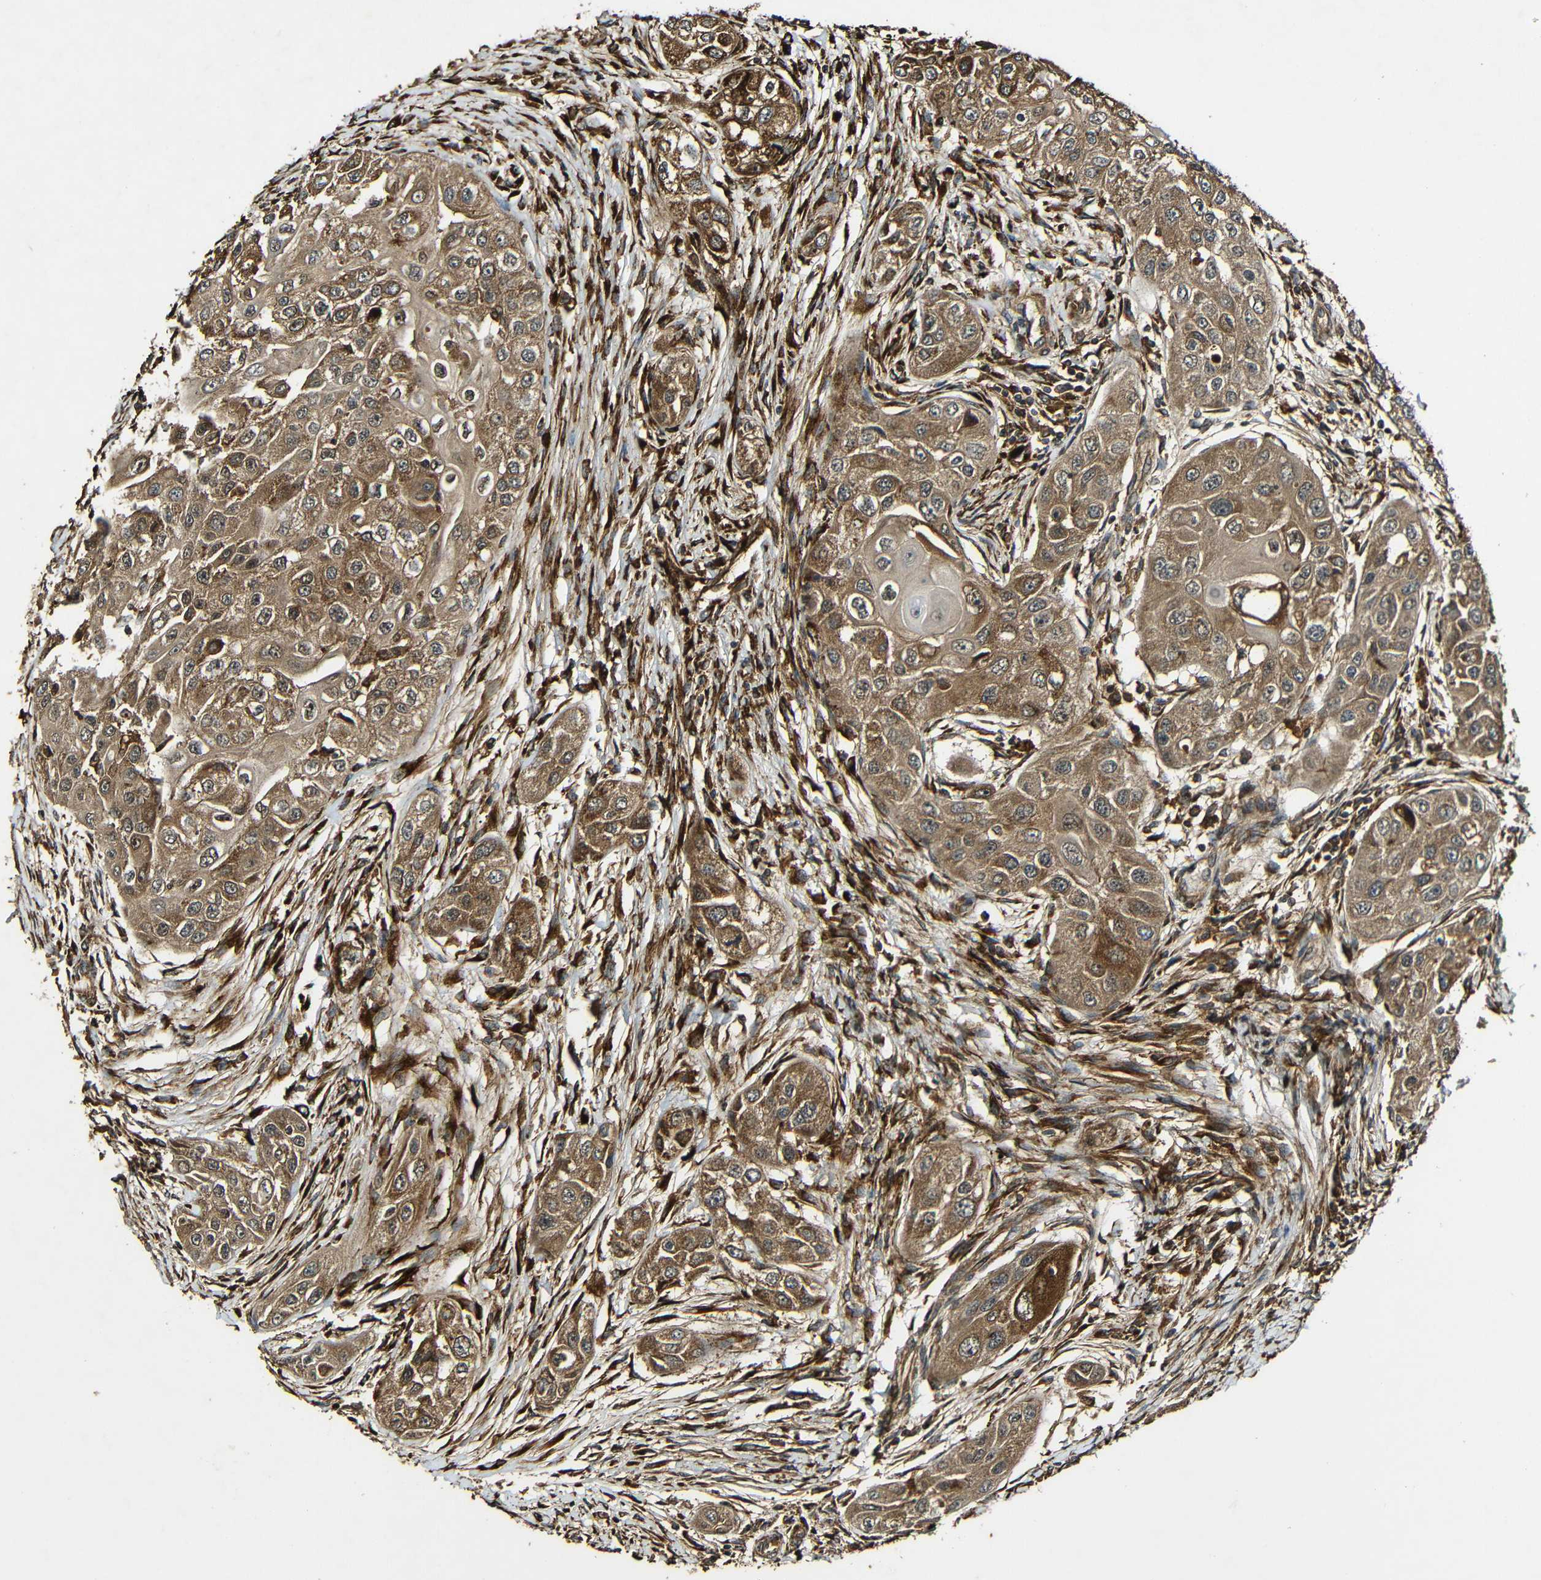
{"staining": {"intensity": "moderate", "quantity": ">75%", "location": "cytoplasmic/membranous"}, "tissue": "head and neck cancer", "cell_type": "Tumor cells", "image_type": "cancer", "snomed": [{"axis": "morphology", "description": "Normal tissue, NOS"}, {"axis": "morphology", "description": "Squamous cell carcinoma, NOS"}, {"axis": "topography", "description": "Skeletal muscle"}, {"axis": "topography", "description": "Head-Neck"}], "caption": "High-power microscopy captured an IHC photomicrograph of squamous cell carcinoma (head and neck), revealing moderate cytoplasmic/membranous expression in approximately >75% of tumor cells.", "gene": "CASP8", "patient": {"sex": "male", "age": 51}}